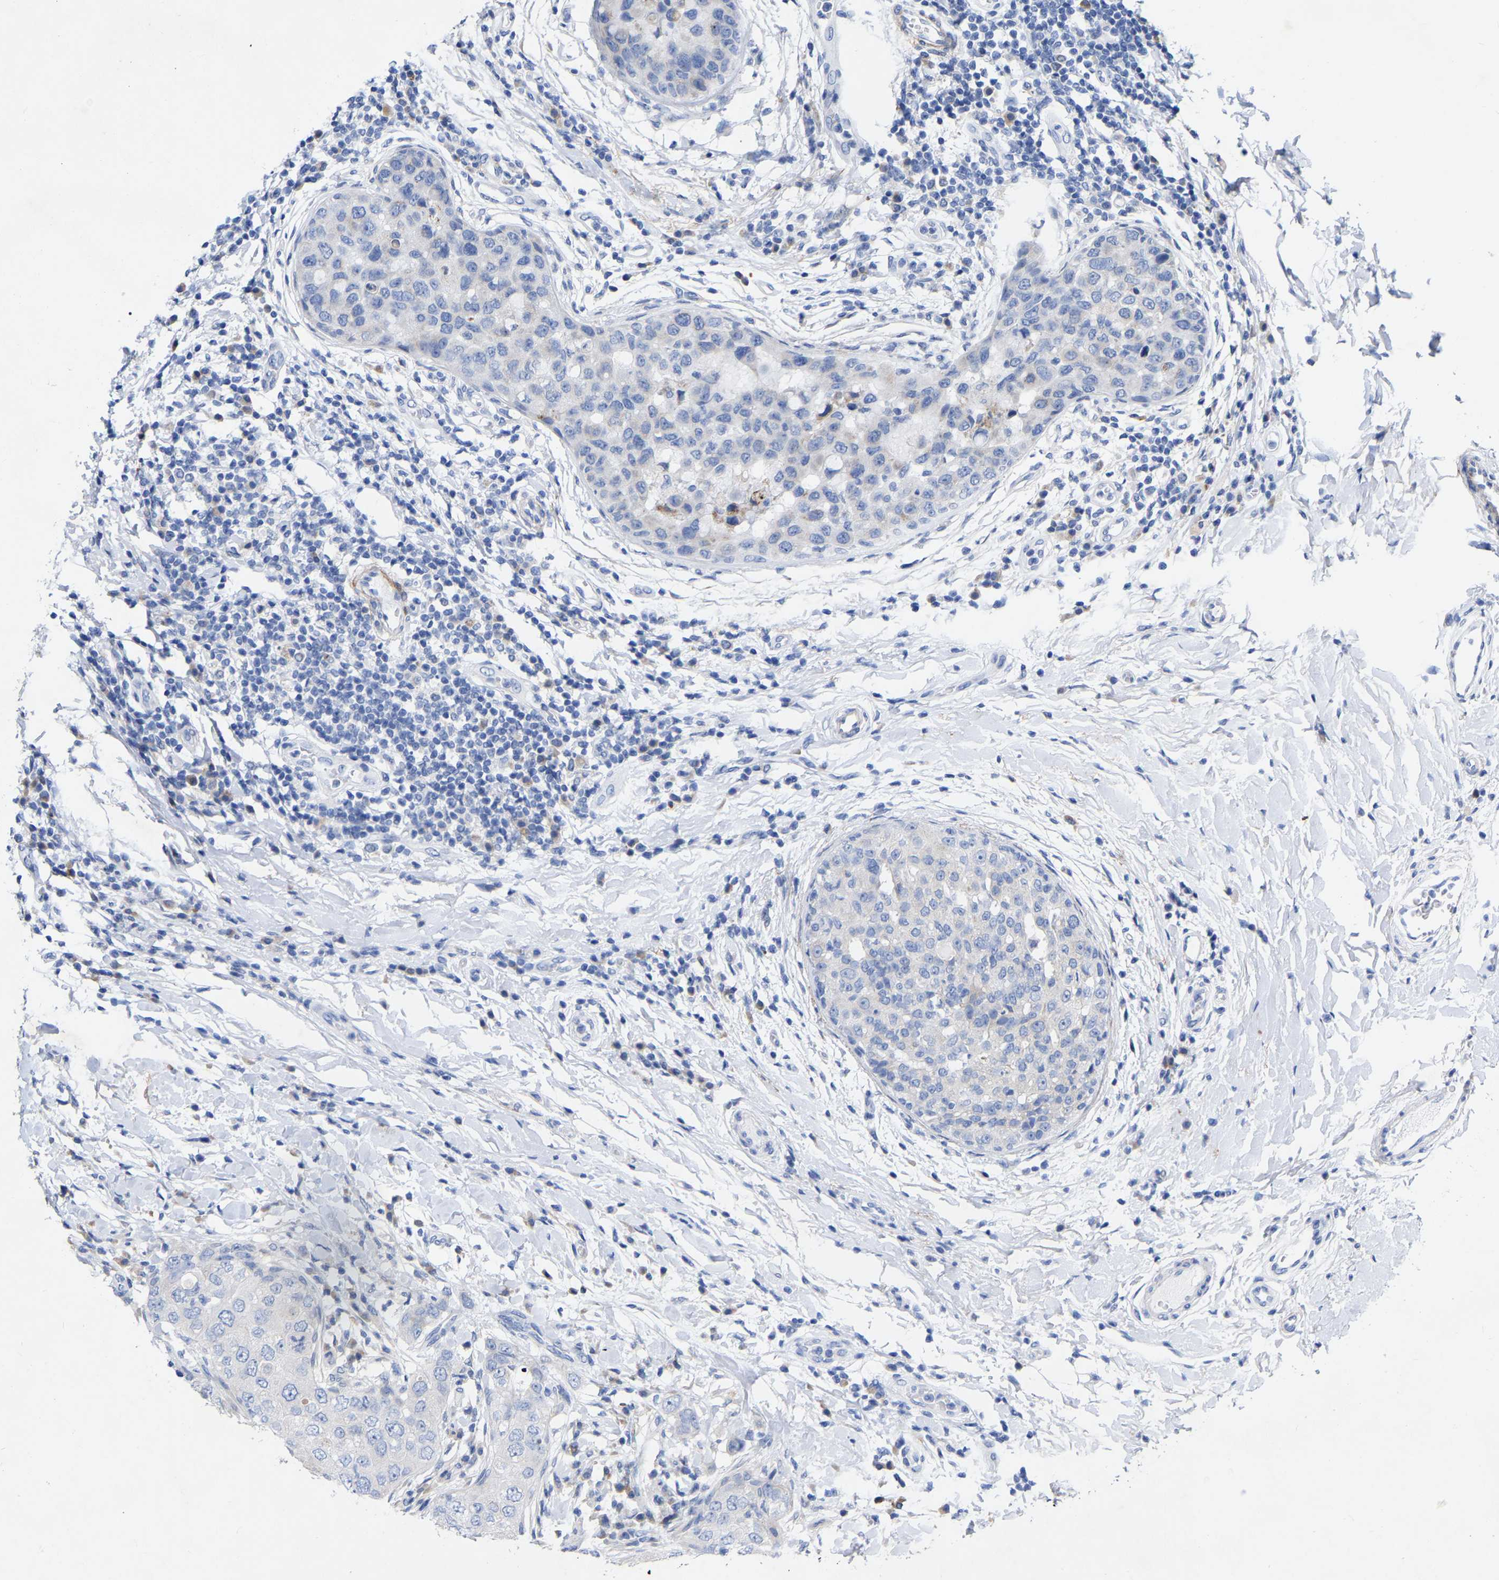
{"staining": {"intensity": "negative", "quantity": "none", "location": "none"}, "tissue": "breast cancer", "cell_type": "Tumor cells", "image_type": "cancer", "snomed": [{"axis": "morphology", "description": "Duct carcinoma"}, {"axis": "topography", "description": "Breast"}], "caption": "Immunohistochemistry (IHC) of human breast intraductal carcinoma shows no expression in tumor cells. (DAB immunohistochemistry (IHC), high magnification).", "gene": "STRIP2", "patient": {"sex": "female", "age": 27}}